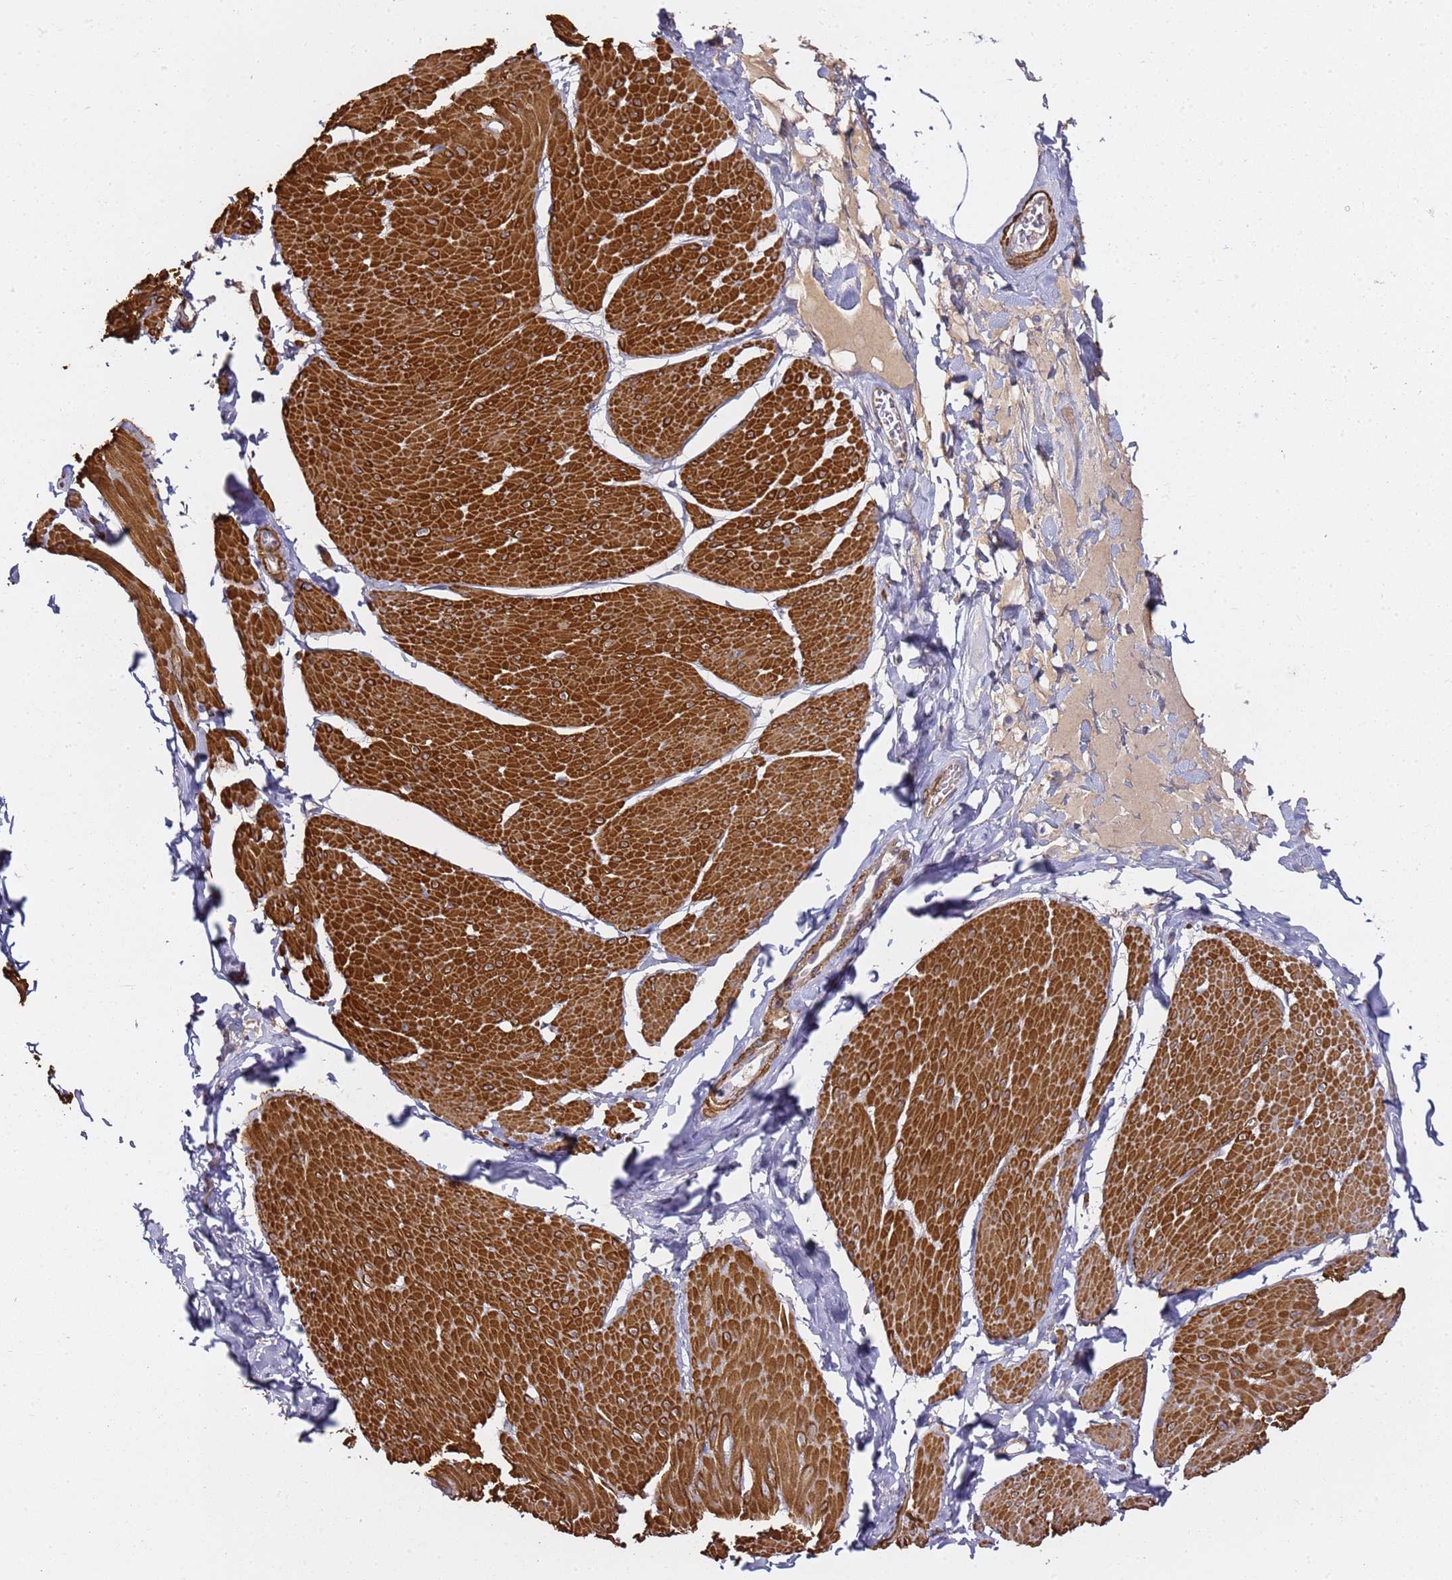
{"staining": {"intensity": "strong", "quantity": ">75%", "location": "cytoplasmic/membranous"}, "tissue": "smooth muscle", "cell_type": "Smooth muscle cells", "image_type": "normal", "snomed": [{"axis": "morphology", "description": "Urothelial carcinoma, High grade"}, {"axis": "topography", "description": "Urinary bladder"}], "caption": "Protein expression analysis of normal human smooth muscle reveals strong cytoplasmic/membranous staining in approximately >75% of smooth muscle cells.", "gene": "EPS8L1", "patient": {"sex": "male", "age": 46}}